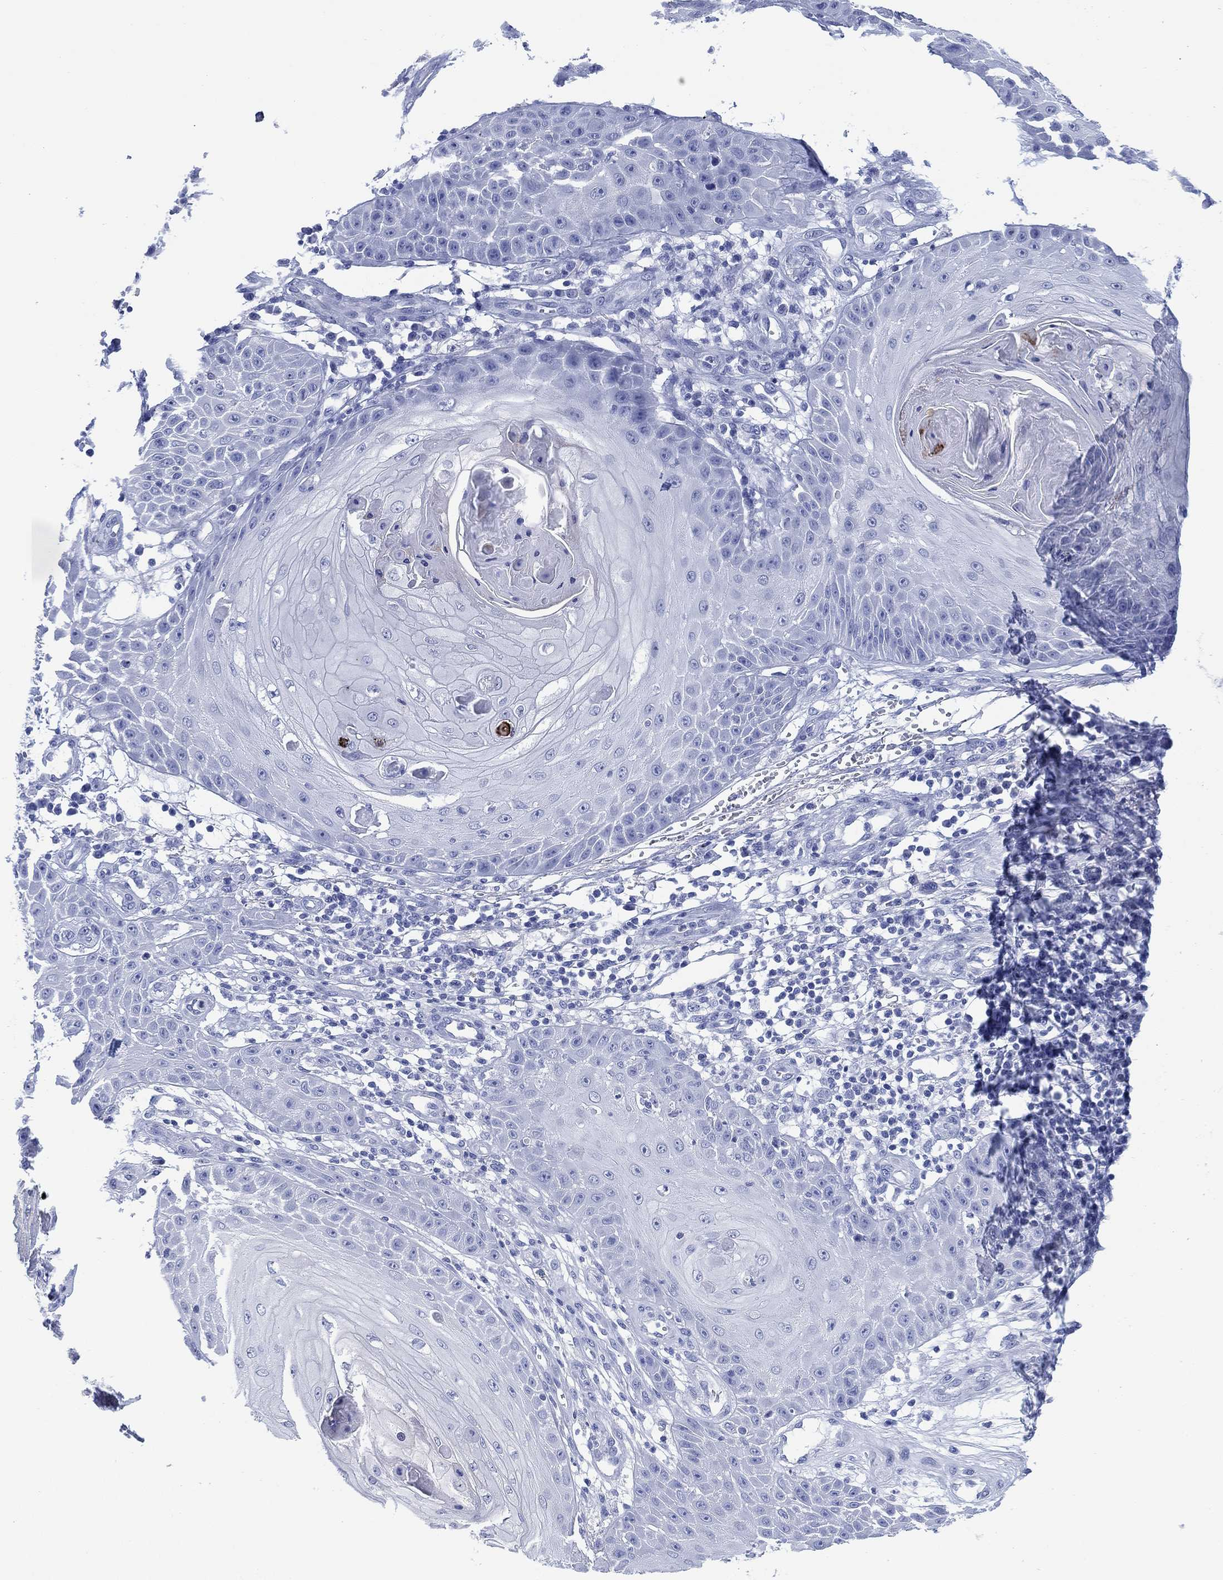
{"staining": {"intensity": "negative", "quantity": "none", "location": "none"}, "tissue": "skin cancer", "cell_type": "Tumor cells", "image_type": "cancer", "snomed": [{"axis": "morphology", "description": "Squamous cell carcinoma, NOS"}, {"axis": "topography", "description": "Skin"}], "caption": "Immunohistochemistry histopathology image of neoplastic tissue: skin squamous cell carcinoma stained with DAB displays no significant protein positivity in tumor cells.", "gene": "SLC9C2", "patient": {"sex": "male", "age": 70}}